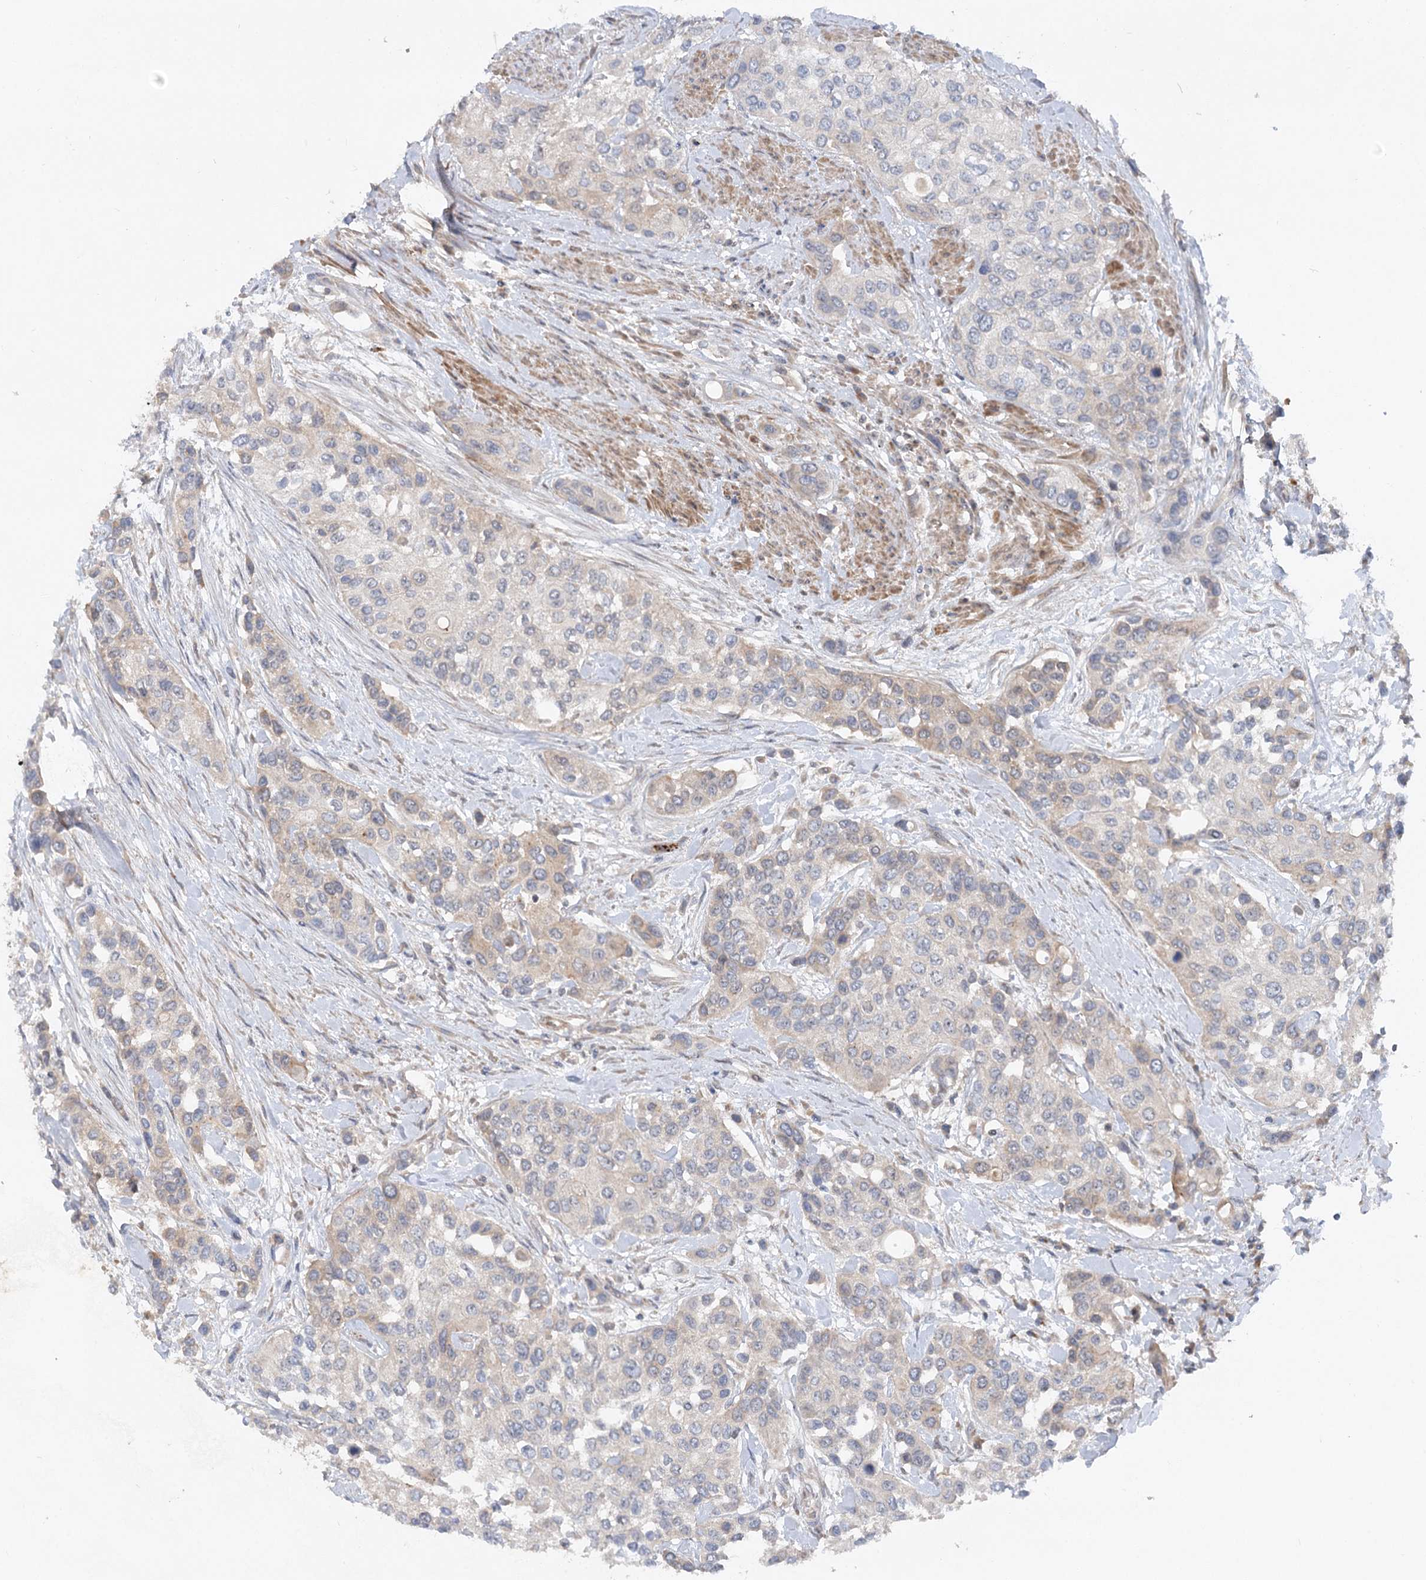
{"staining": {"intensity": "weak", "quantity": "<25%", "location": "cytoplasmic/membranous"}, "tissue": "urothelial cancer", "cell_type": "Tumor cells", "image_type": "cancer", "snomed": [{"axis": "morphology", "description": "Normal tissue, NOS"}, {"axis": "morphology", "description": "Urothelial carcinoma, High grade"}, {"axis": "topography", "description": "Vascular tissue"}, {"axis": "topography", "description": "Urinary bladder"}], "caption": "DAB (3,3'-diaminobenzidine) immunohistochemical staining of high-grade urothelial carcinoma demonstrates no significant staining in tumor cells.", "gene": "FGF19", "patient": {"sex": "female", "age": 56}}